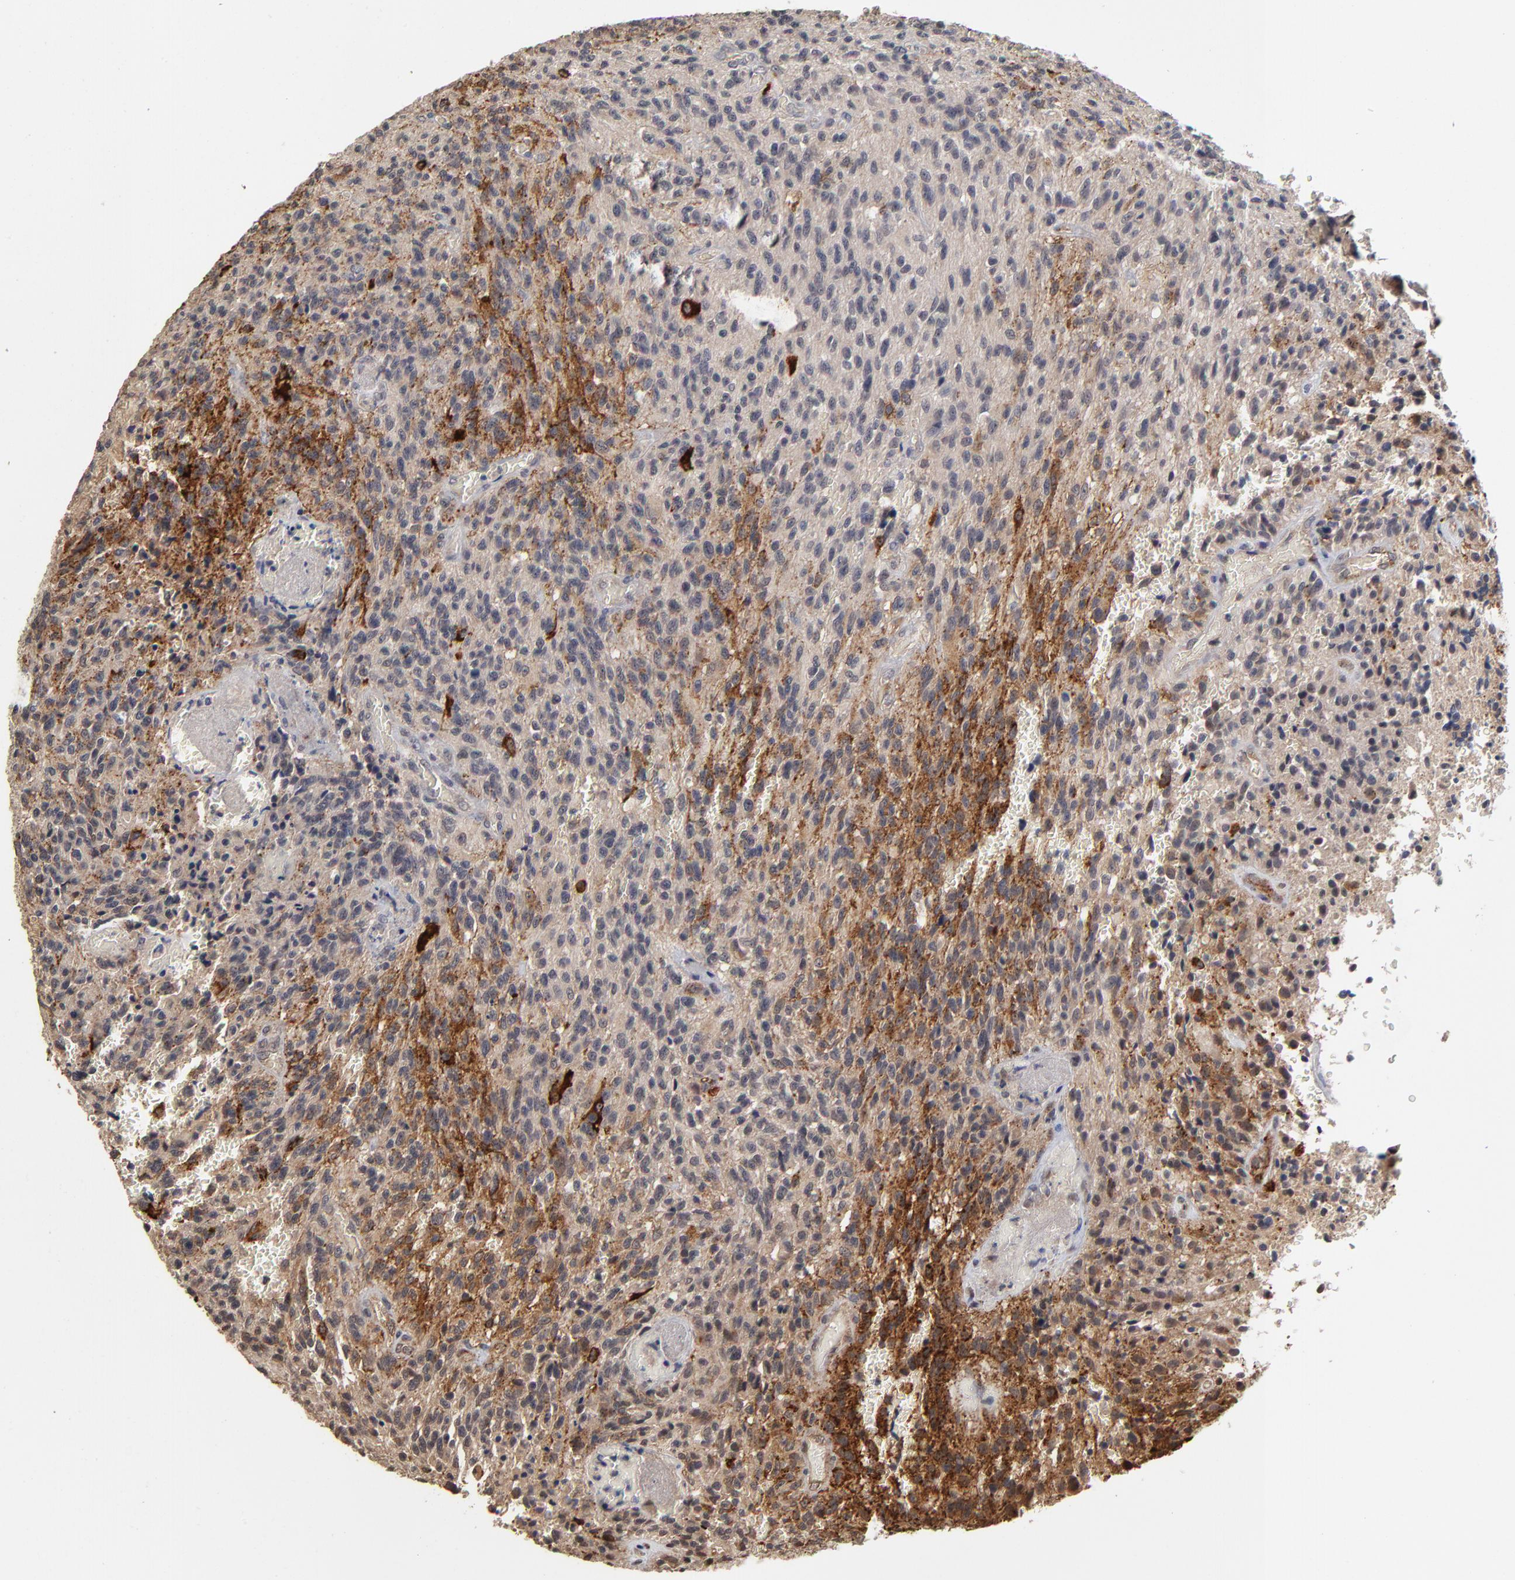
{"staining": {"intensity": "strong", "quantity": "25%-75%", "location": "cytoplasmic/membranous"}, "tissue": "glioma", "cell_type": "Tumor cells", "image_type": "cancer", "snomed": [{"axis": "morphology", "description": "Normal tissue, NOS"}, {"axis": "morphology", "description": "Glioma, malignant, High grade"}, {"axis": "topography", "description": "Cerebral cortex"}], "caption": "Protein expression analysis of malignant glioma (high-grade) shows strong cytoplasmic/membranous expression in about 25%-75% of tumor cells.", "gene": "ASB8", "patient": {"sex": "male", "age": 56}}